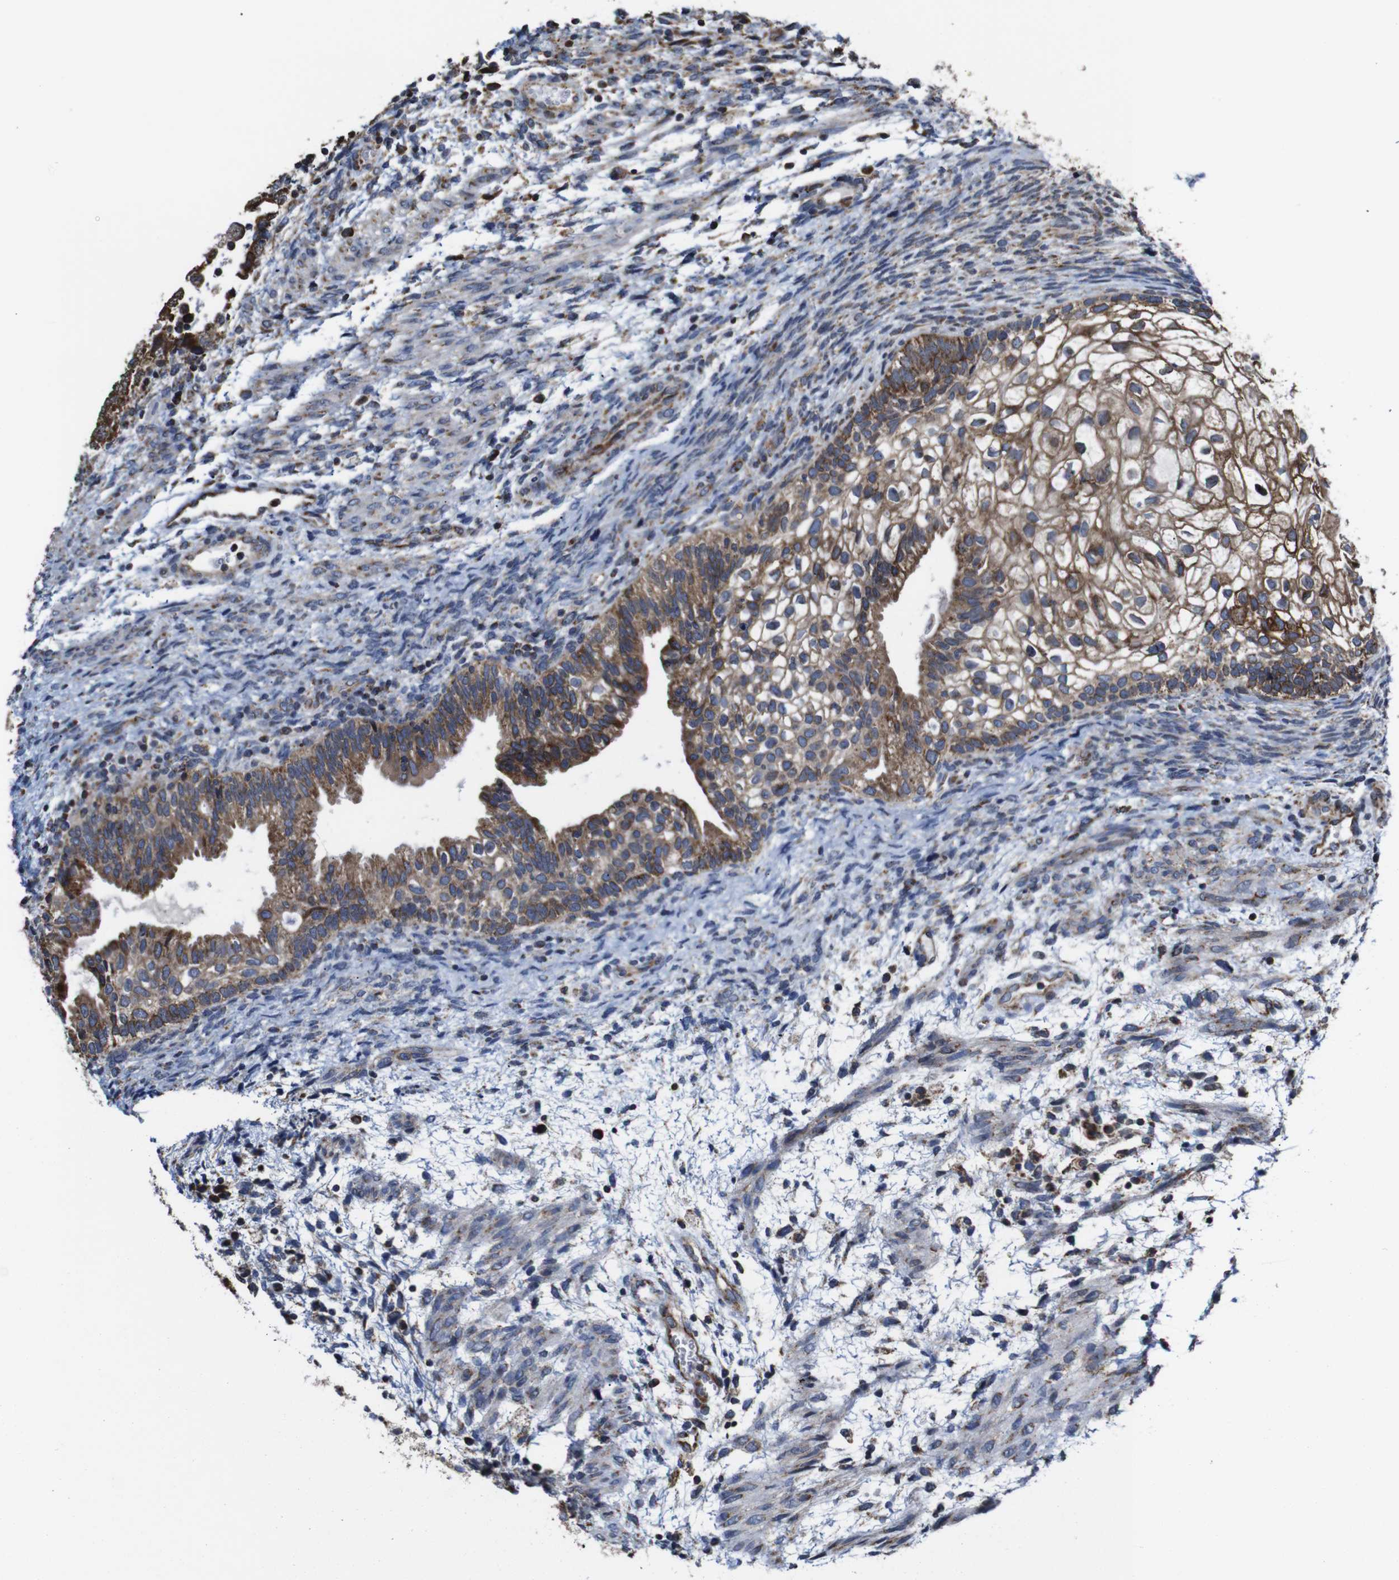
{"staining": {"intensity": "moderate", "quantity": ">75%", "location": "cytoplasmic/membranous"}, "tissue": "testis cancer", "cell_type": "Tumor cells", "image_type": "cancer", "snomed": [{"axis": "morphology", "description": "Carcinoma, Embryonal, NOS"}, {"axis": "topography", "description": "Testis"}], "caption": "Human testis cancer (embryonal carcinoma) stained with a protein marker displays moderate staining in tumor cells.", "gene": "C17orf80", "patient": {"sex": "male", "age": 36}}